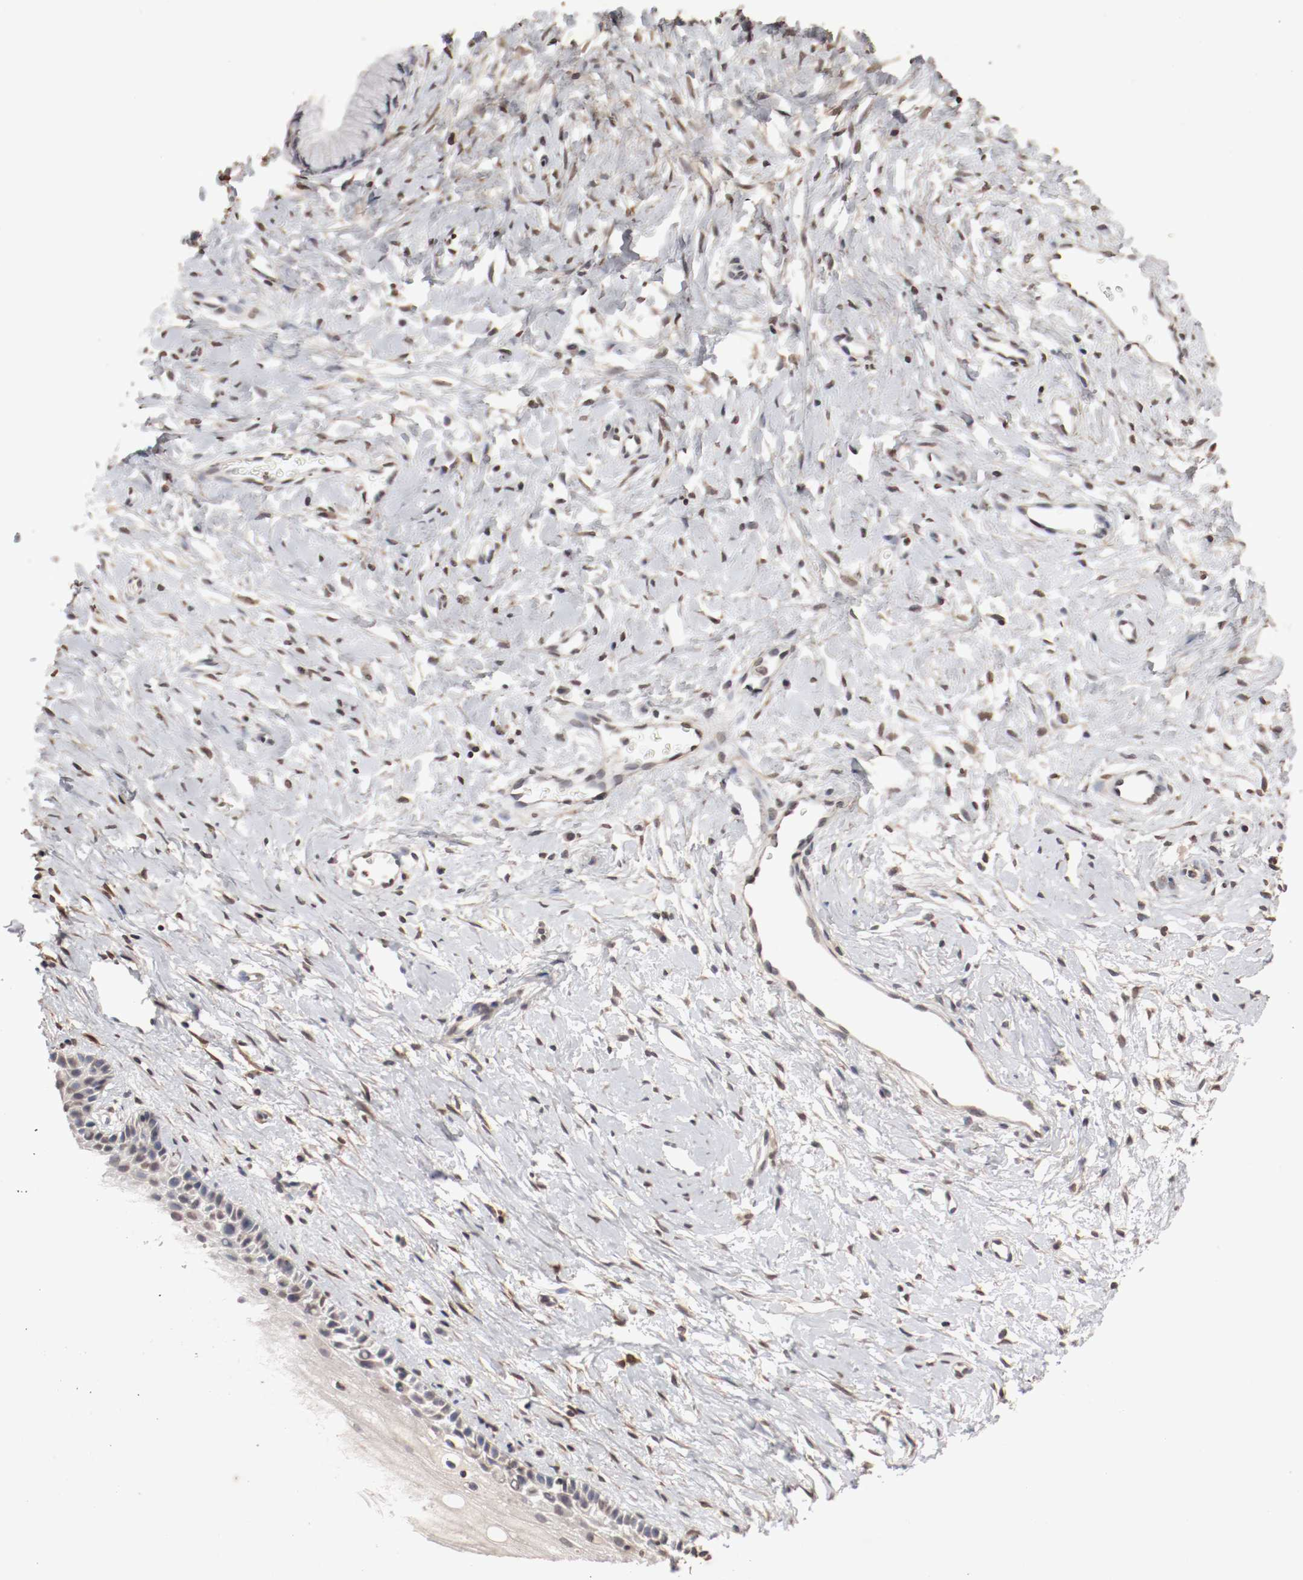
{"staining": {"intensity": "negative", "quantity": "none", "location": "none"}, "tissue": "cervix", "cell_type": "Glandular cells", "image_type": "normal", "snomed": [{"axis": "morphology", "description": "Normal tissue, NOS"}, {"axis": "topography", "description": "Cervix"}], "caption": "This is a histopathology image of immunohistochemistry staining of unremarkable cervix, which shows no positivity in glandular cells. The staining is performed using DAB brown chromogen with nuclei counter-stained in using hematoxylin.", "gene": "WASL", "patient": {"sex": "female", "age": 46}}